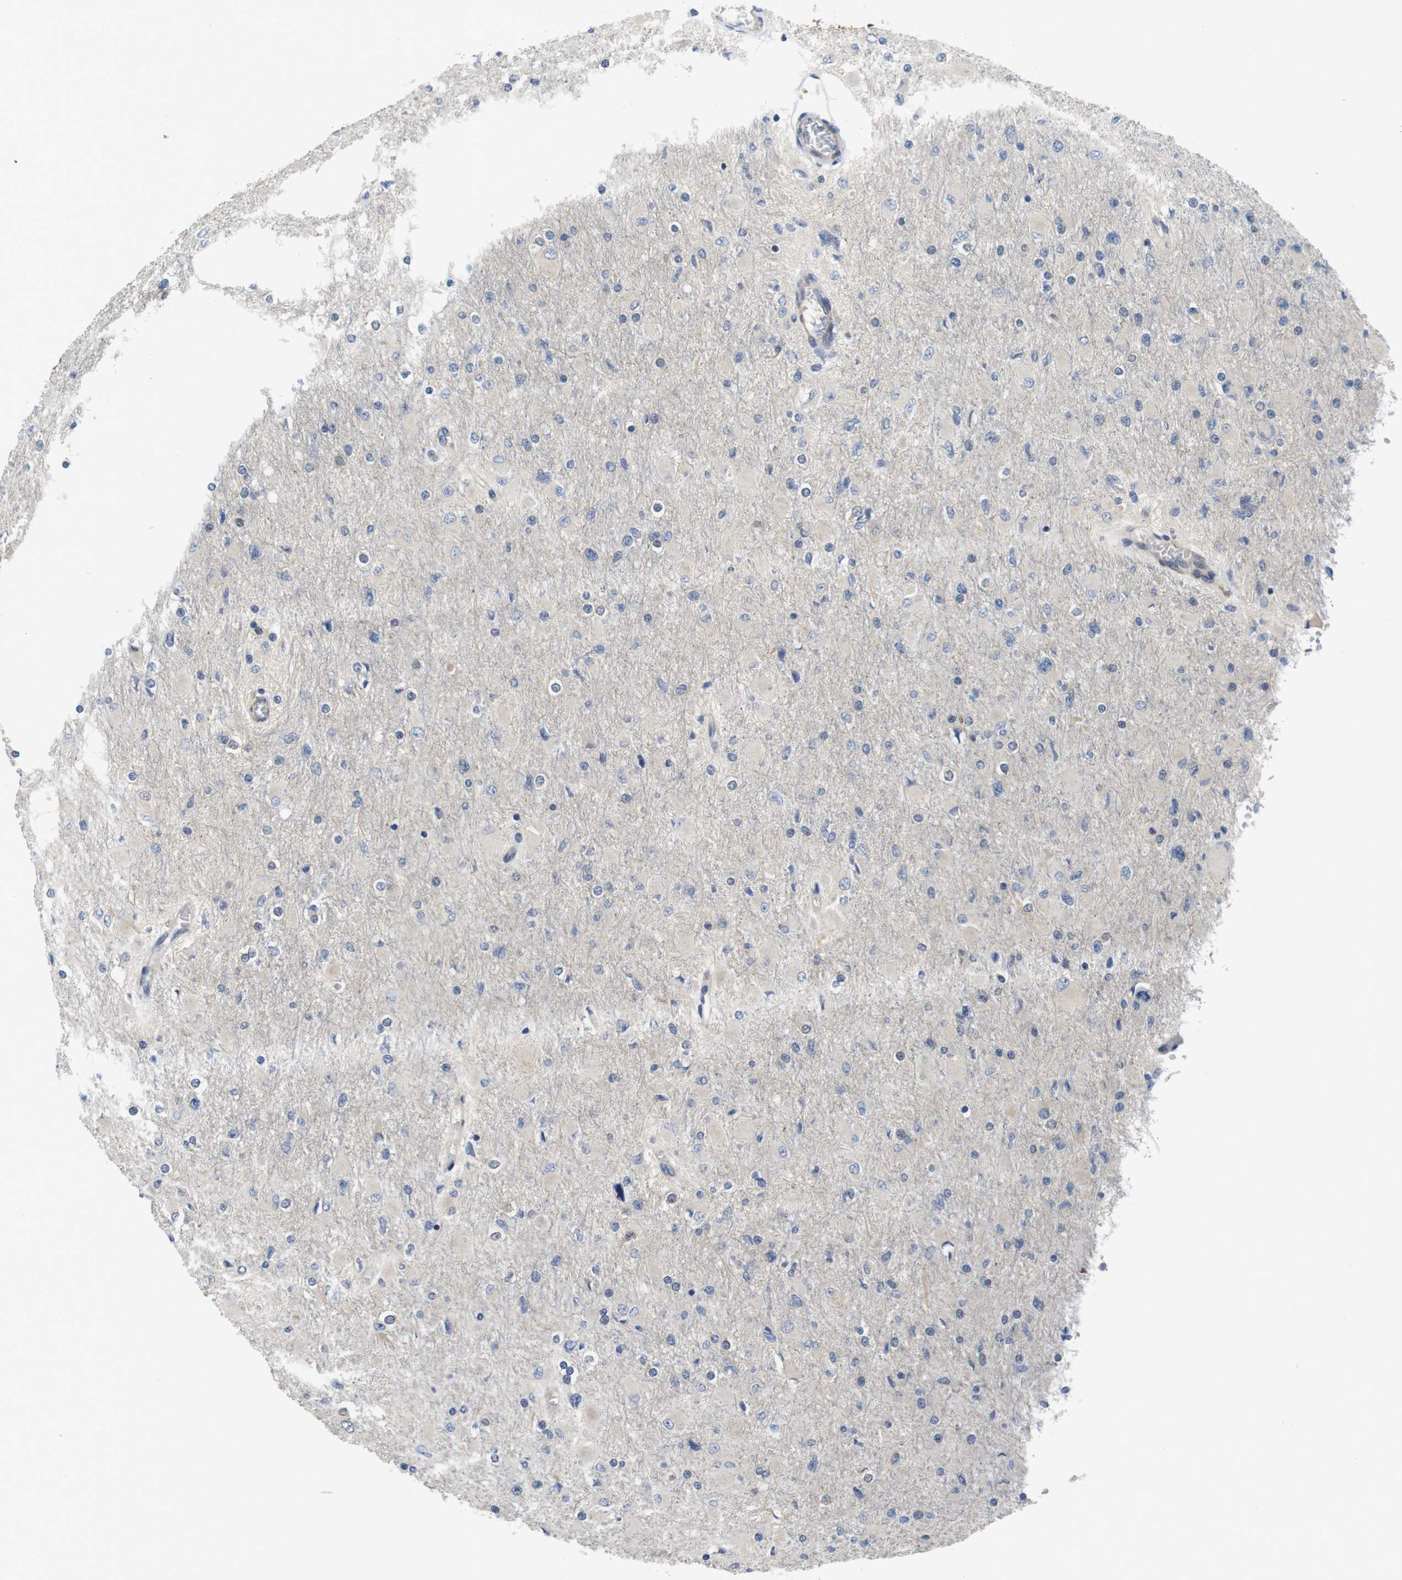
{"staining": {"intensity": "negative", "quantity": "none", "location": "none"}, "tissue": "glioma", "cell_type": "Tumor cells", "image_type": "cancer", "snomed": [{"axis": "morphology", "description": "Glioma, malignant, High grade"}, {"axis": "topography", "description": "Cerebral cortex"}], "caption": "Tumor cells are negative for protein expression in human glioma.", "gene": "FNTA", "patient": {"sex": "female", "age": 36}}